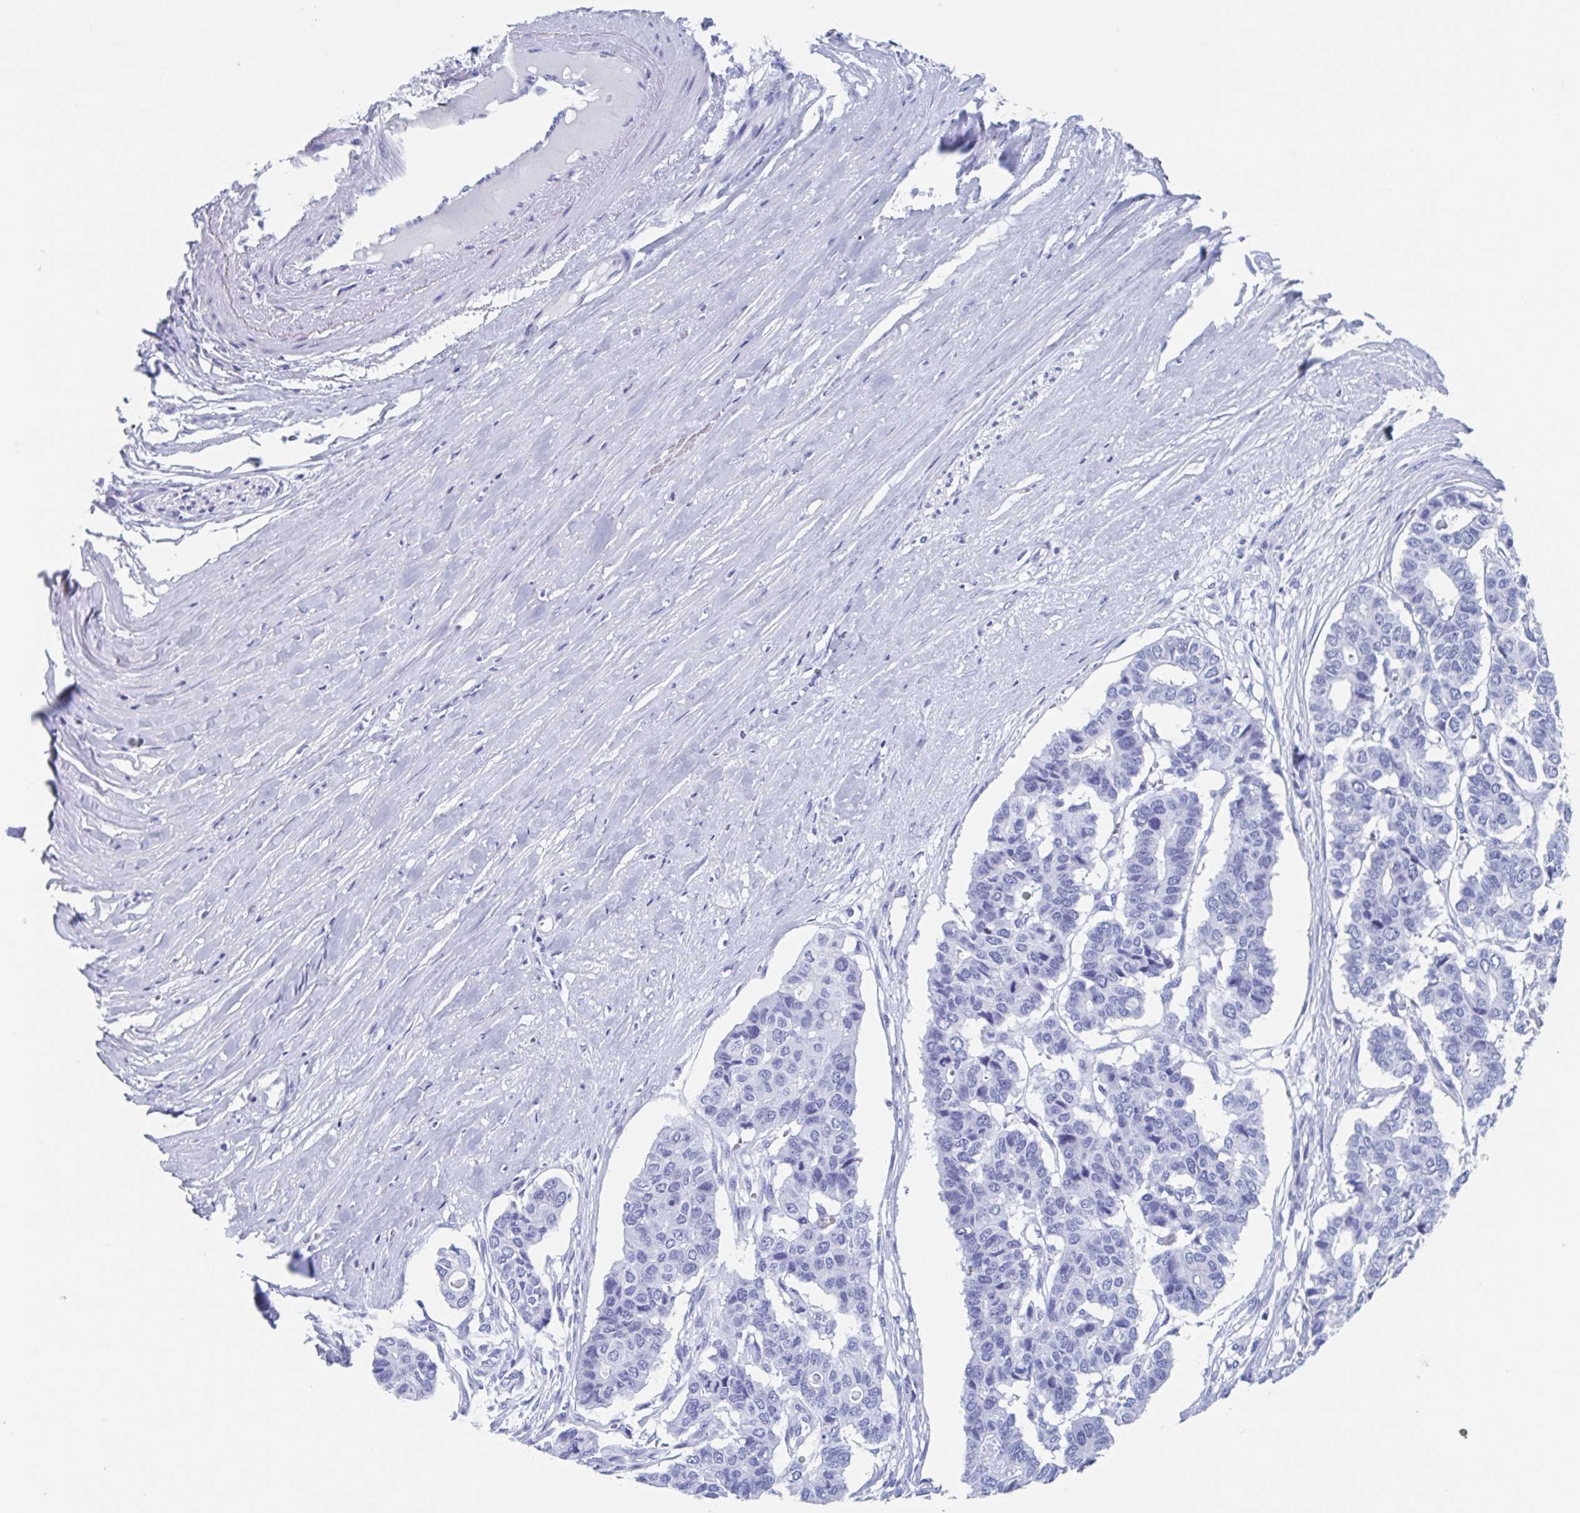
{"staining": {"intensity": "negative", "quantity": "none", "location": "none"}, "tissue": "pancreatic cancer", "cell_type": "Tumor cells", "image_type": "cancer", "snomed": [{"axis": "morphology", "description": "Adenocarcinoma, NOS"}, {"axis": "topography", "description": "Pancreas"}], "caption": "DAB immunohistochemical staining of pancreatic cancer displays no significant positivity in tumor cells.", "gene": "C10orf53", "patient": {"sex": "male", "age": 50}}